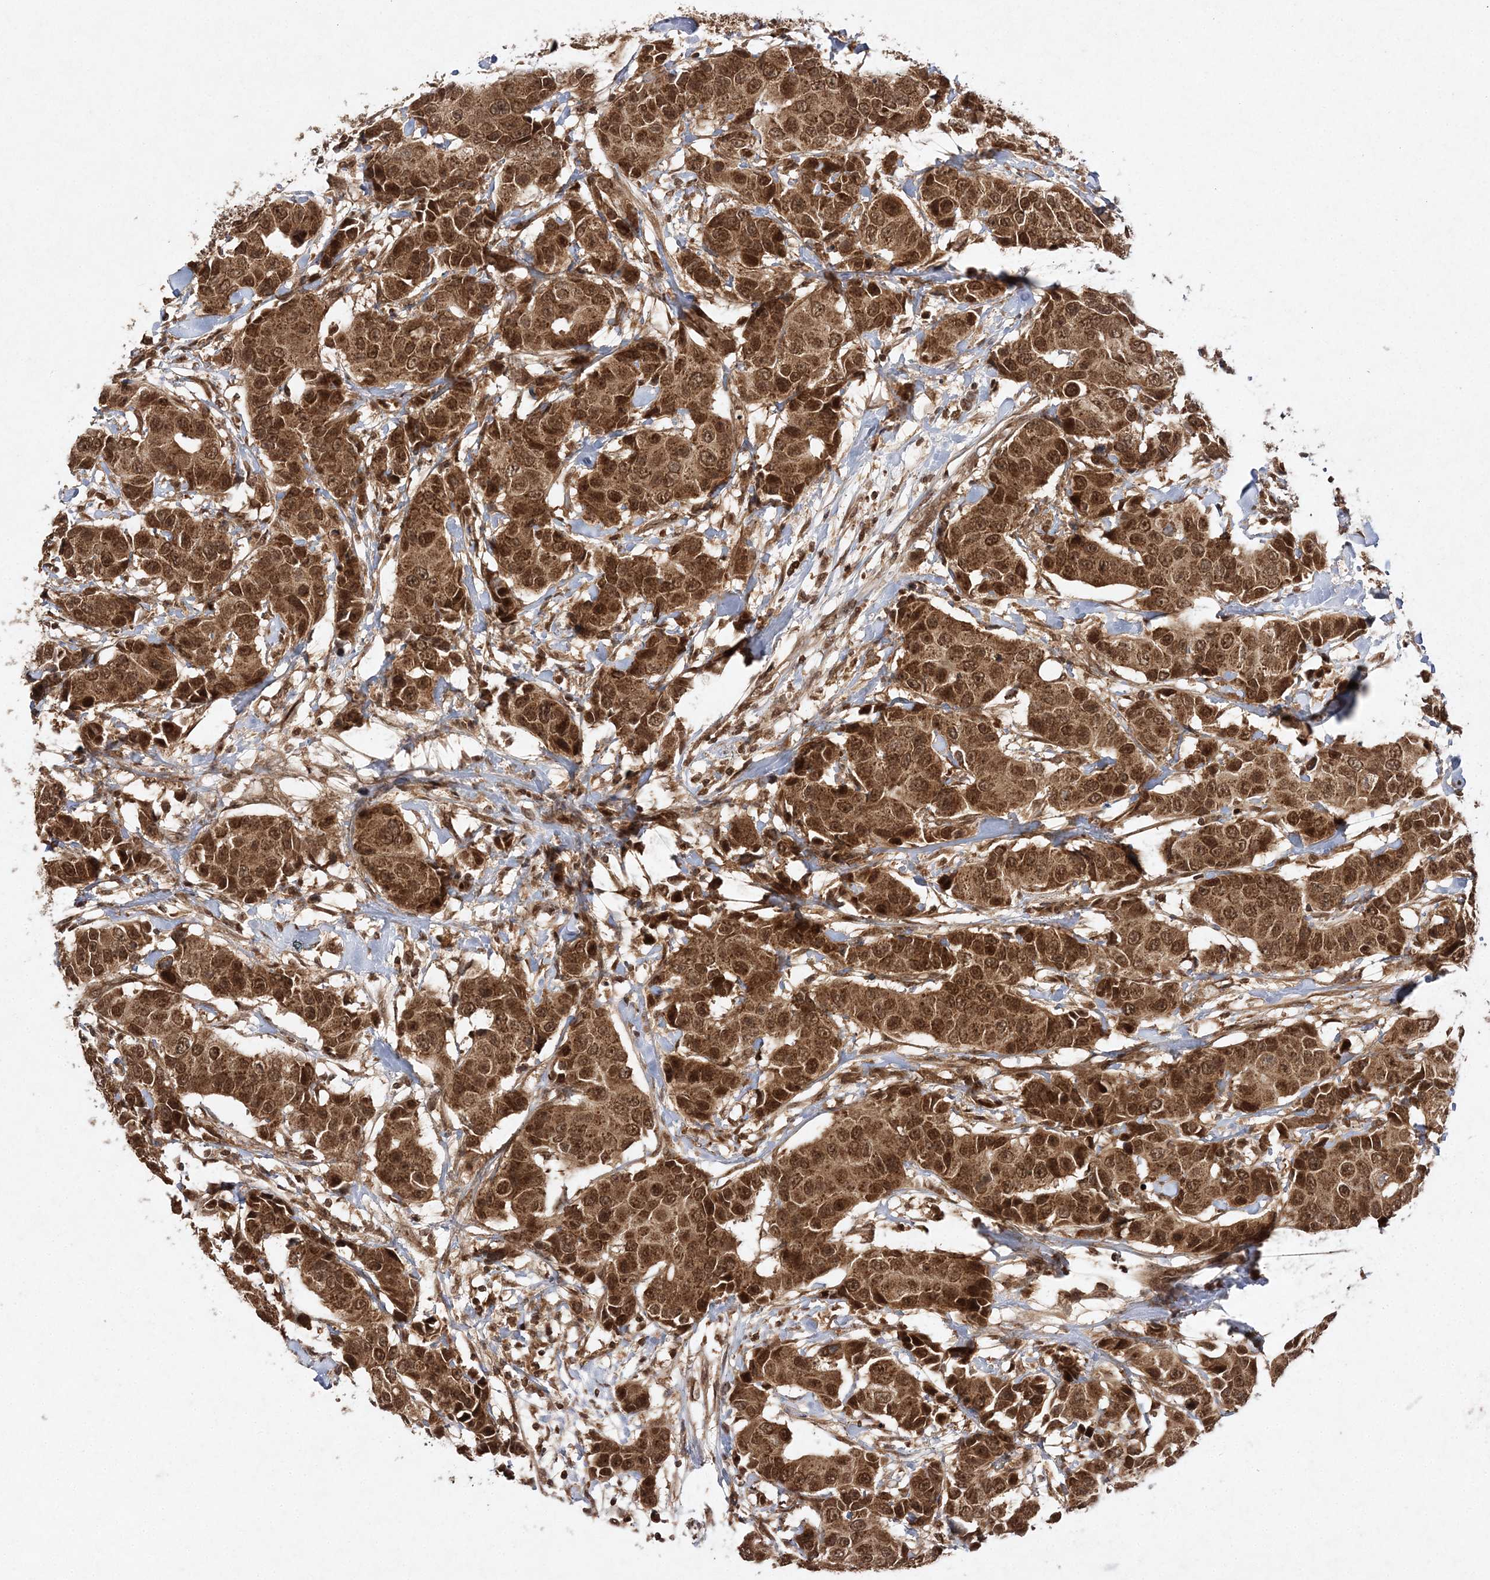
{"staining": {"intensity": "moderate", "quantity": ">75%", "location": "cytoplasmic/membranous,nuclear"}, "tissue": "breast cancer", "cell_type": "Tumor cells", "image_type": "cancer", "snomed": [{"axis": "morphology", "description": "Normal tissue, NOS"}, {"axis": "morphology", "description": "Duct carcinoma"}, {"axis": "topography", "description": "Breast"}], "caption": "Immunohistochemistry (IHC) histopathology image of neoplastic tissue: human breast cancer stained using IHC demonstrates medium levels of moderate protein expression localized specifically in the cytoplasmic/membranous and nuclear of tumor cells, appearing as a cytoplasmic/membranous and nuclear brown color.", "gene": "NIF3L1", "patient": {"sex": "female", "age": 39}}